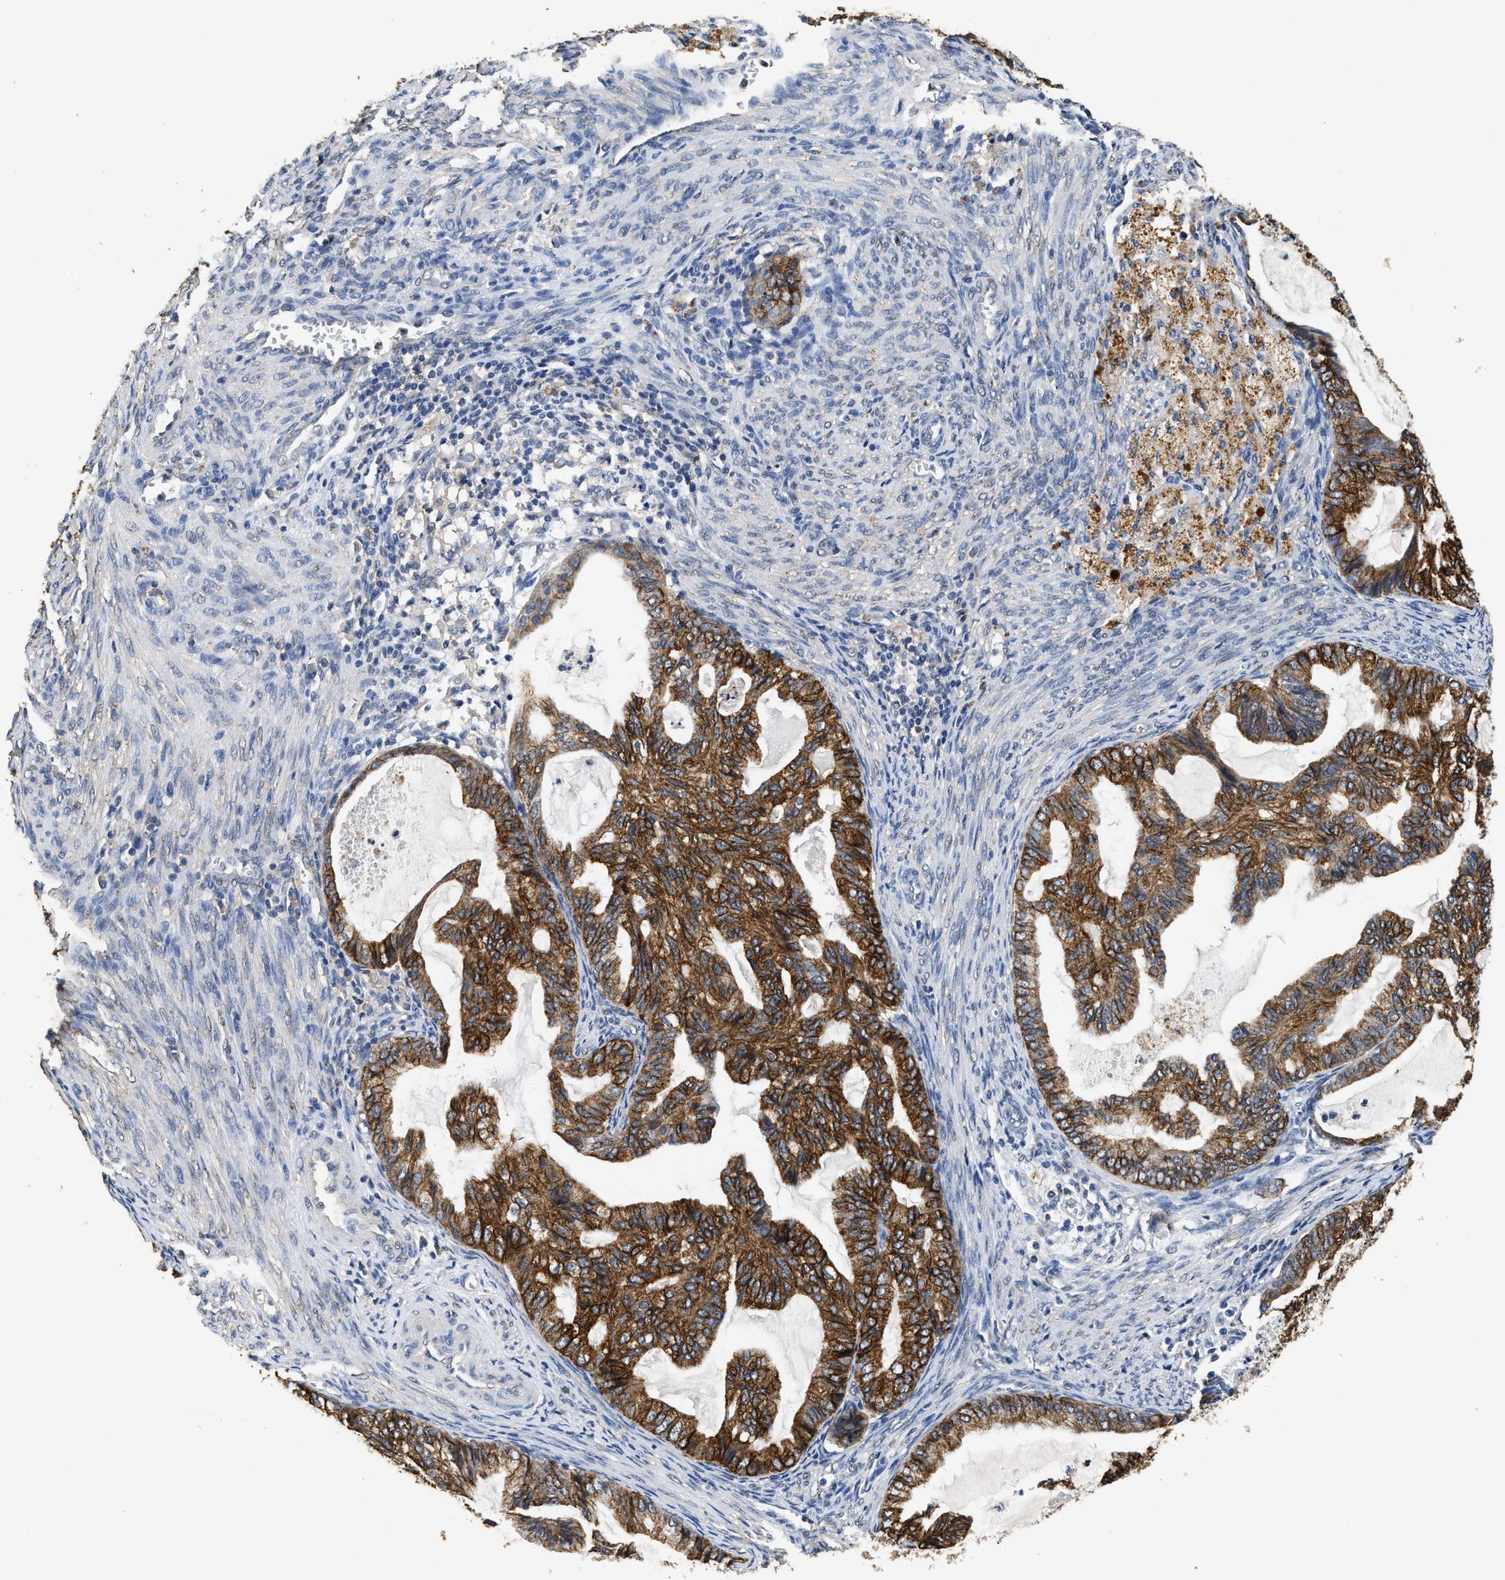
{"staining": {"intensity": "strong", "quantity": ">75%", "location": "cytoplasmic/membranous"}, "tissue": "cervical cancer", "cell_type": "Tumor cells", "image_type": "cancer", "snomed": [{"axis": "morphology", "description": "Normal tissue, NOS"}, {"axis": "morphology", "description": "Adenocarcinoma, NOS"}, {"axis": "topography", "description": "Cervix"}, {"axis": "topography", "description": "Endometrium"}], "caption": "Immunohistochemistry (IHC) image of neoplastic tissue: human cervical adenocarcinoma stained using immunohistochemistry (IHC) shows high levels of strong protein expression localized specifically in the cytoplasmic/membranous of tumor cells, appearing as a cytoplasmic/membranous brown color.", "gene": "CTNNA1", "patient": {"sex": "female", "age": 86}}